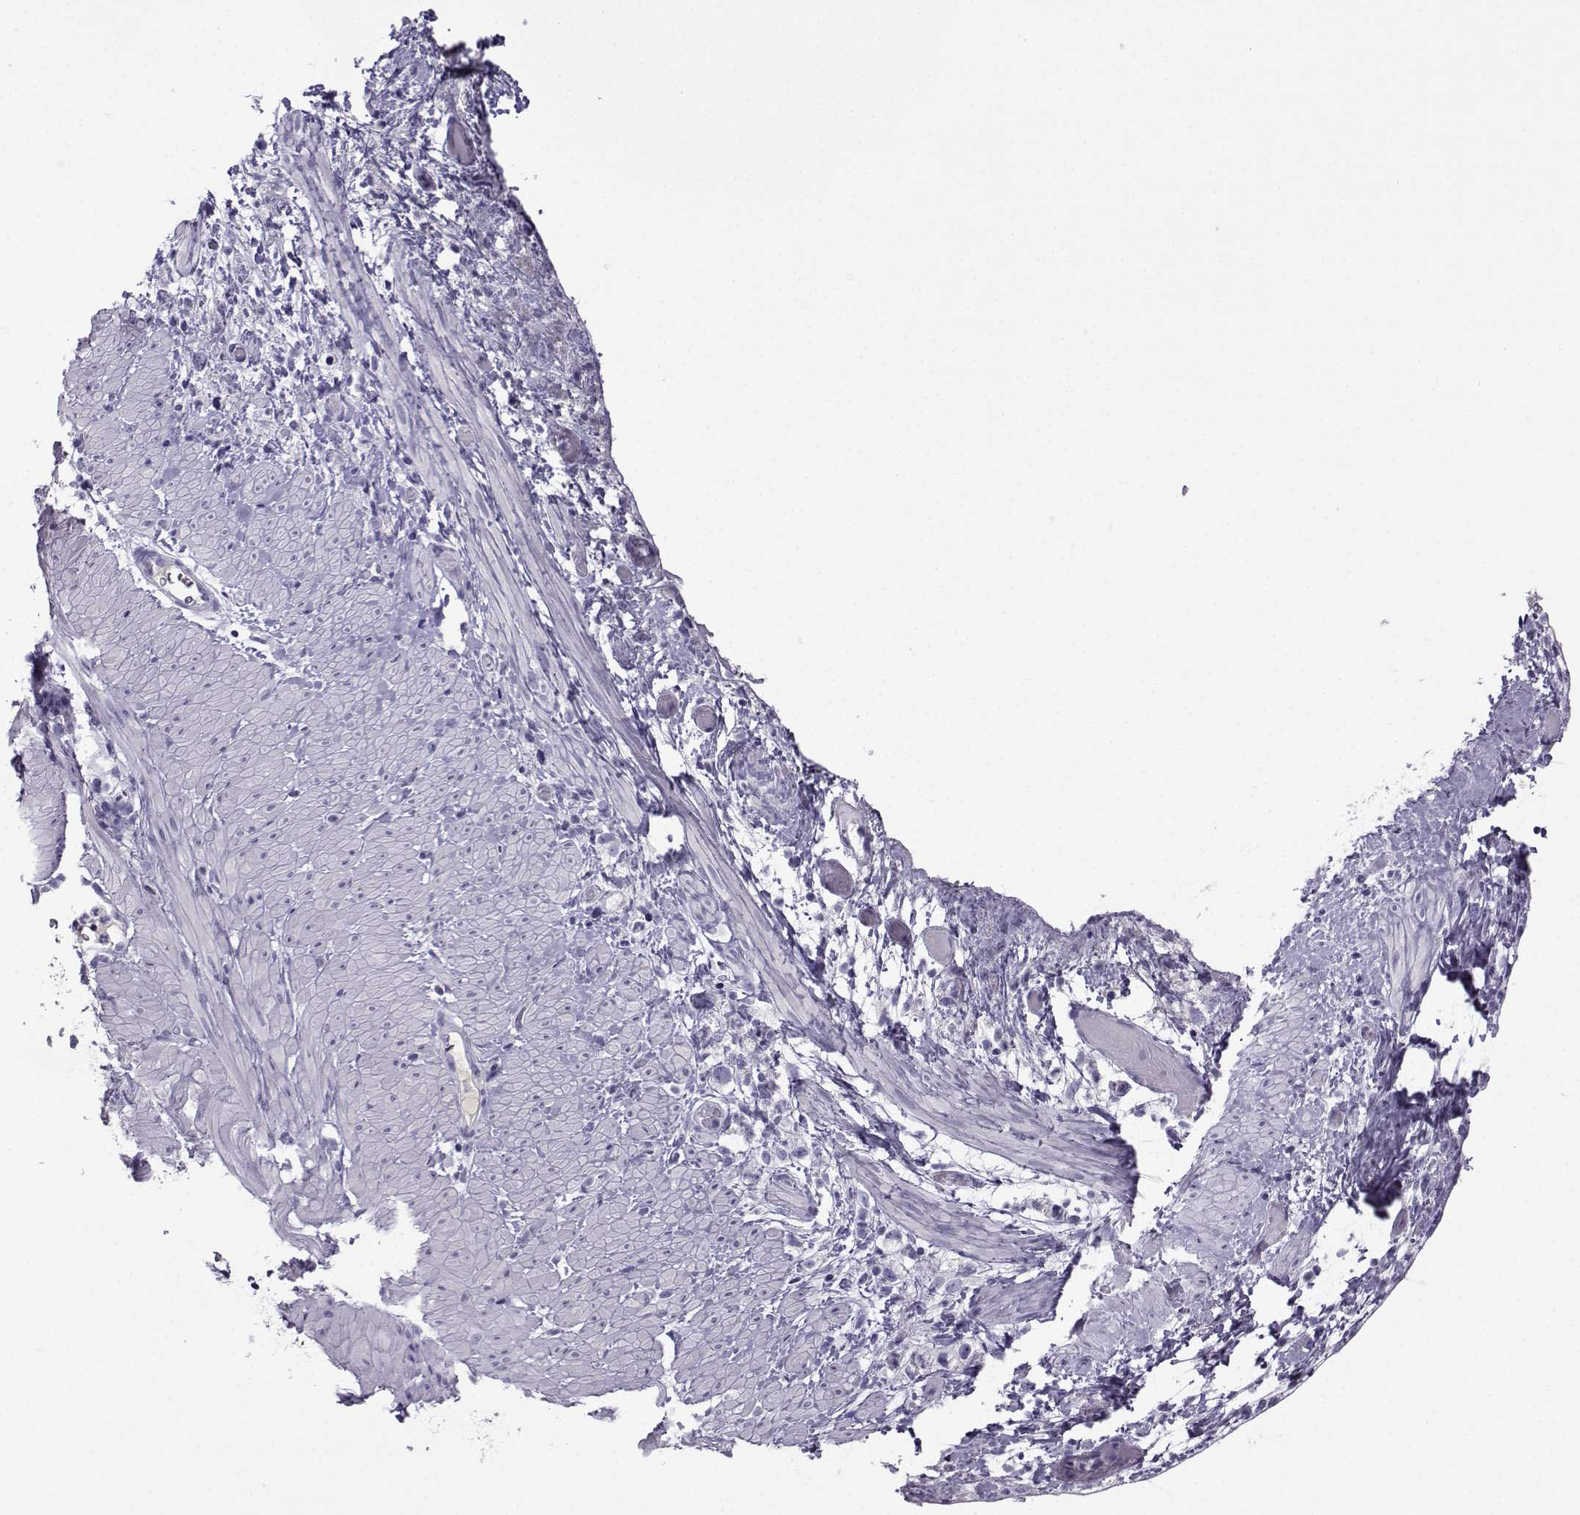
{"staining": {"intensity": "negative", "quantity": "none", "location": "none"}, "tissue": "stomach cancer", "cell_type": "Tumor cells", "image_type": "cancer", "snomed": [{"axis": "morphology", "description": "Adenocarcinoma, NOS"}, {"axis": "topography", "description": "Stomach"}], "caption": "IHC photomicrograph of stomach cancer stained for a protein (brown), which demonstrates no staining in tumor cells.", "gene": "ARMC2", "patient": {"sex": "female", "age": 59}}